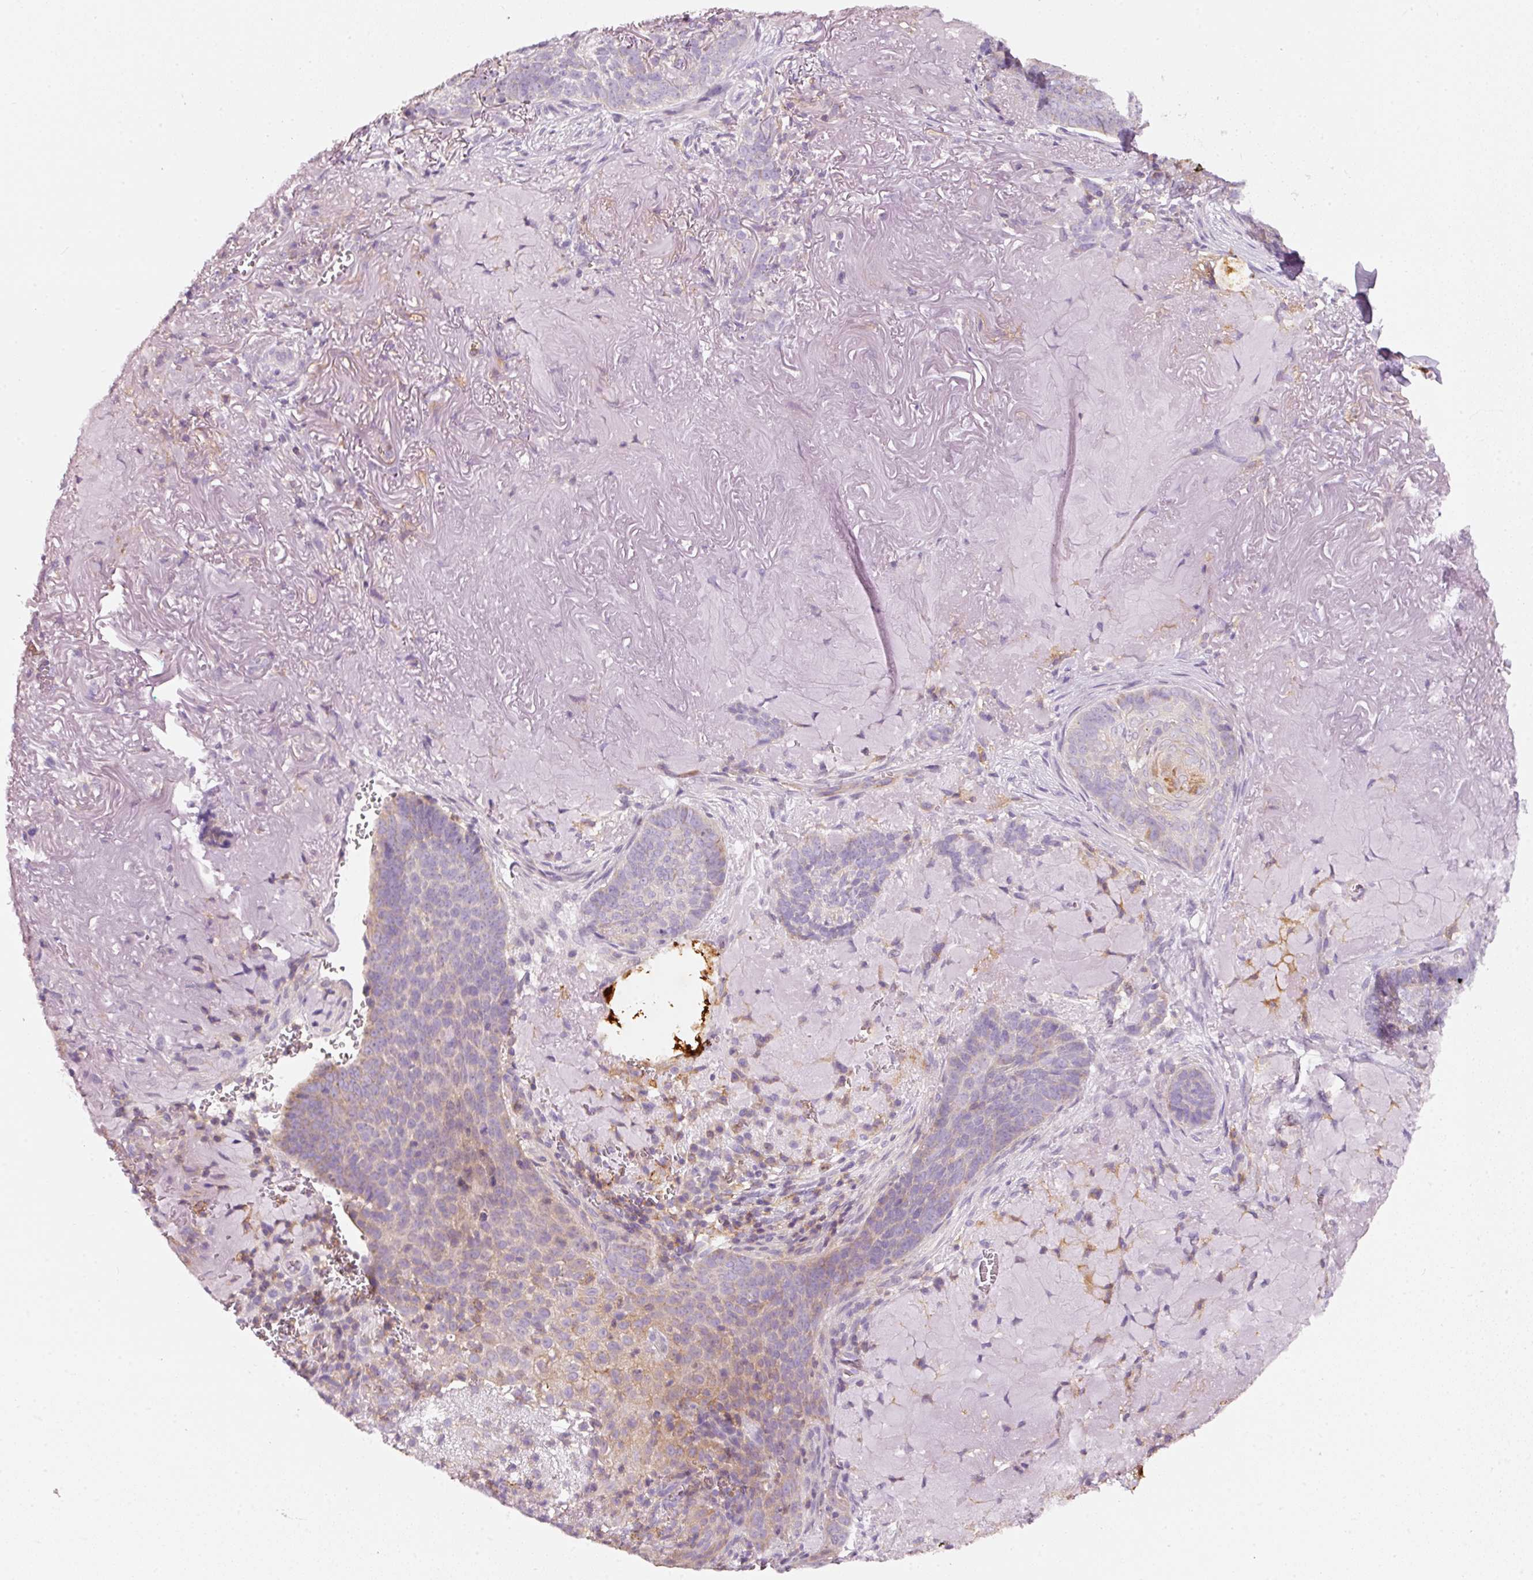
{"staining": {"intensity": "weak", "quantity": "<25%", "location": "cytoplasmic/membranous"}, "tissue": "skin cancer", "cell_type": "Tumor cells", "image_type": "cancer", "snomed": [{"axis": "morphology", "description": "Basal cell carcinoma"}, {"axis": "topography", "description": "Skin"}, {"axis": "topography", "description": "Skin of face"}], "caption": "Micrograph shows no significant protein expression in tumor cells of skin cancer.", "gene": "IQGAP2", "patient": {"sex": "female", "age": 95}}